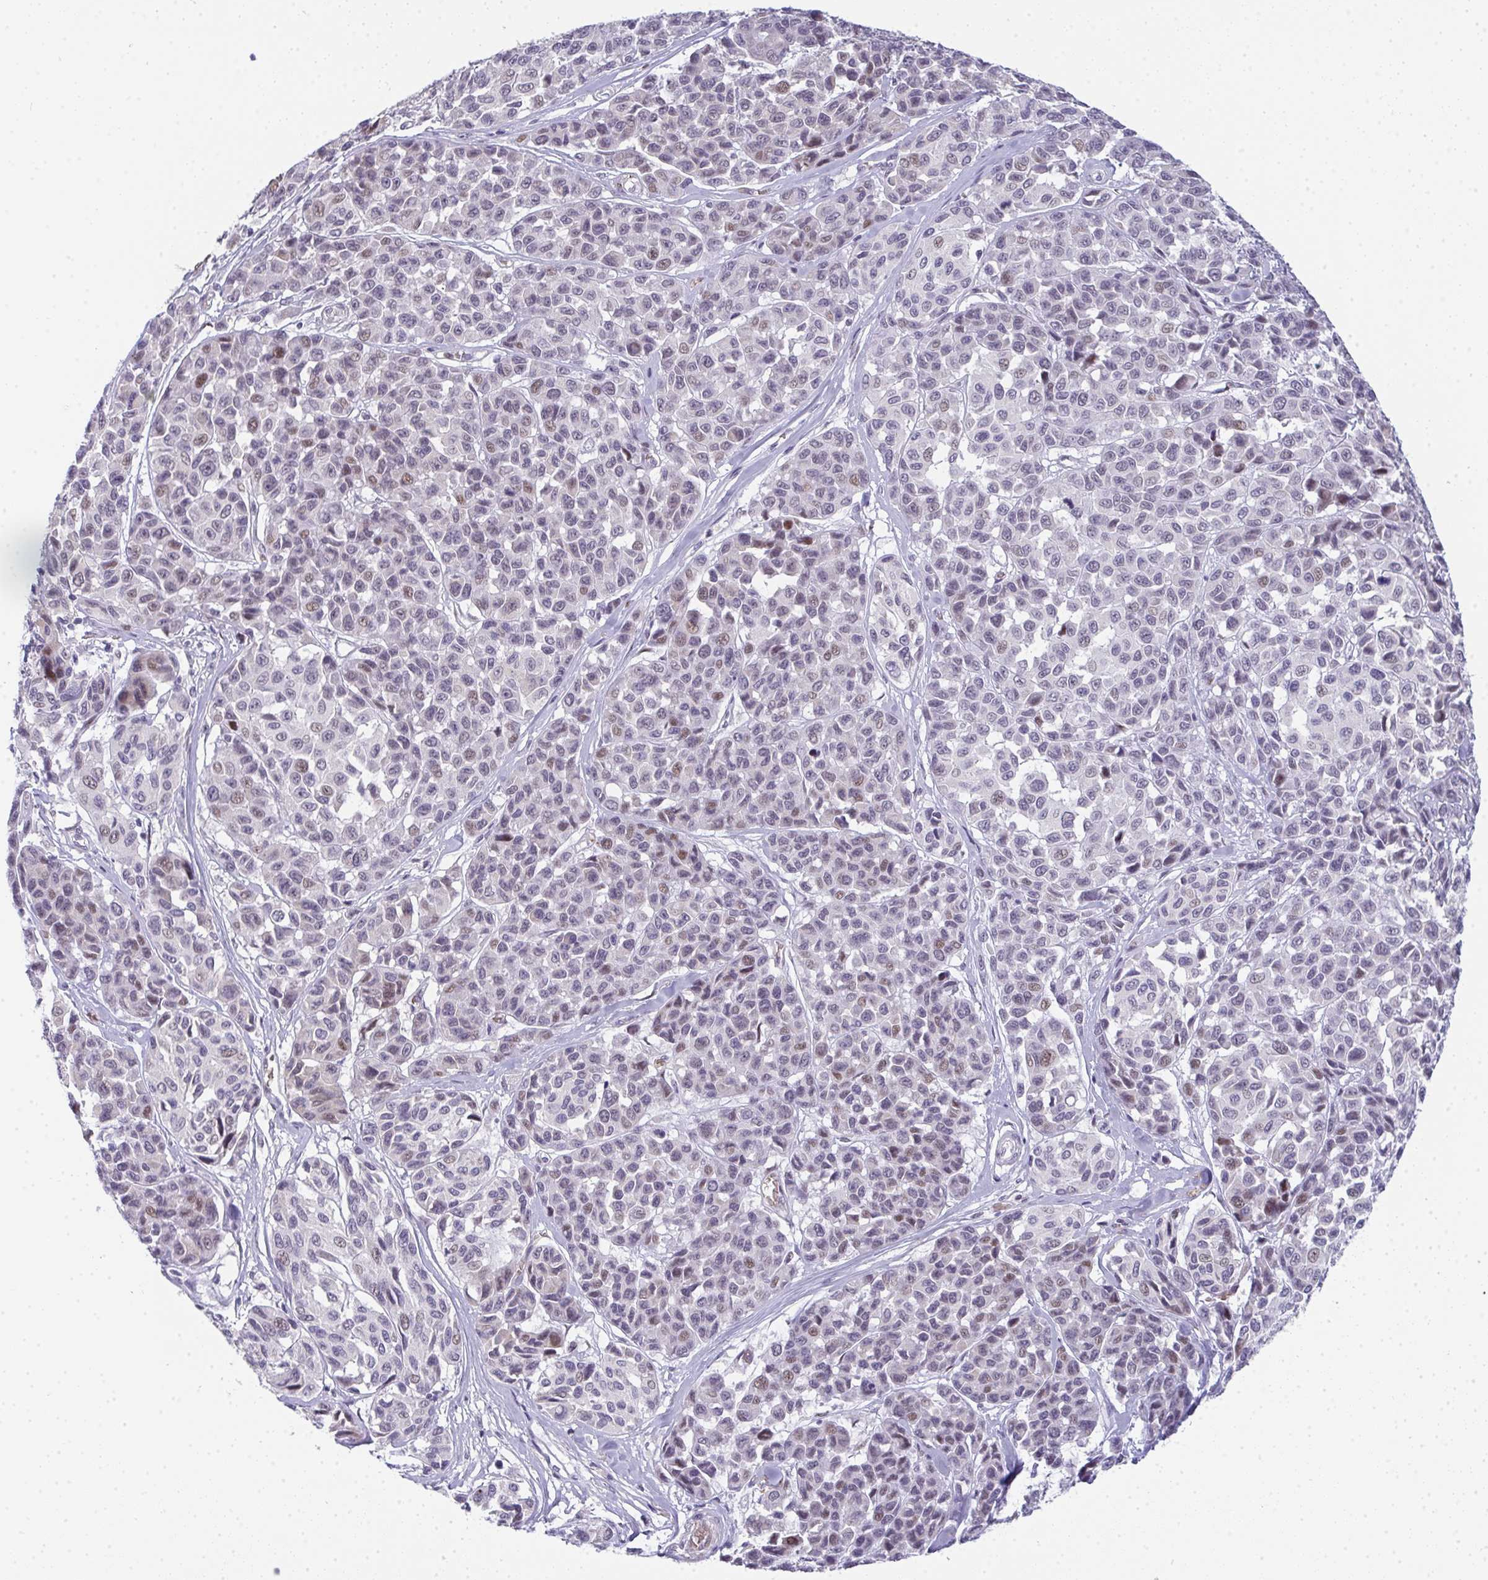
{"staining": {"intensity": "weak", "quantity": "<25%", "location": "nuclear"}, "tissue": "melanoma", "cell_type": "Tumor cells", "image_type": "cancer", "snomed": [{"axis": "morphology", "description": "Malignant melanoma, NOS"}, {"axis": "topography", "description": "Skin"}], "caption": "The IHC micrograph has no significant positivity in tumor cells of malignant melanoma tissue.", "gene": "TNMD", "patient": {"sex": "female", "age": 66}}